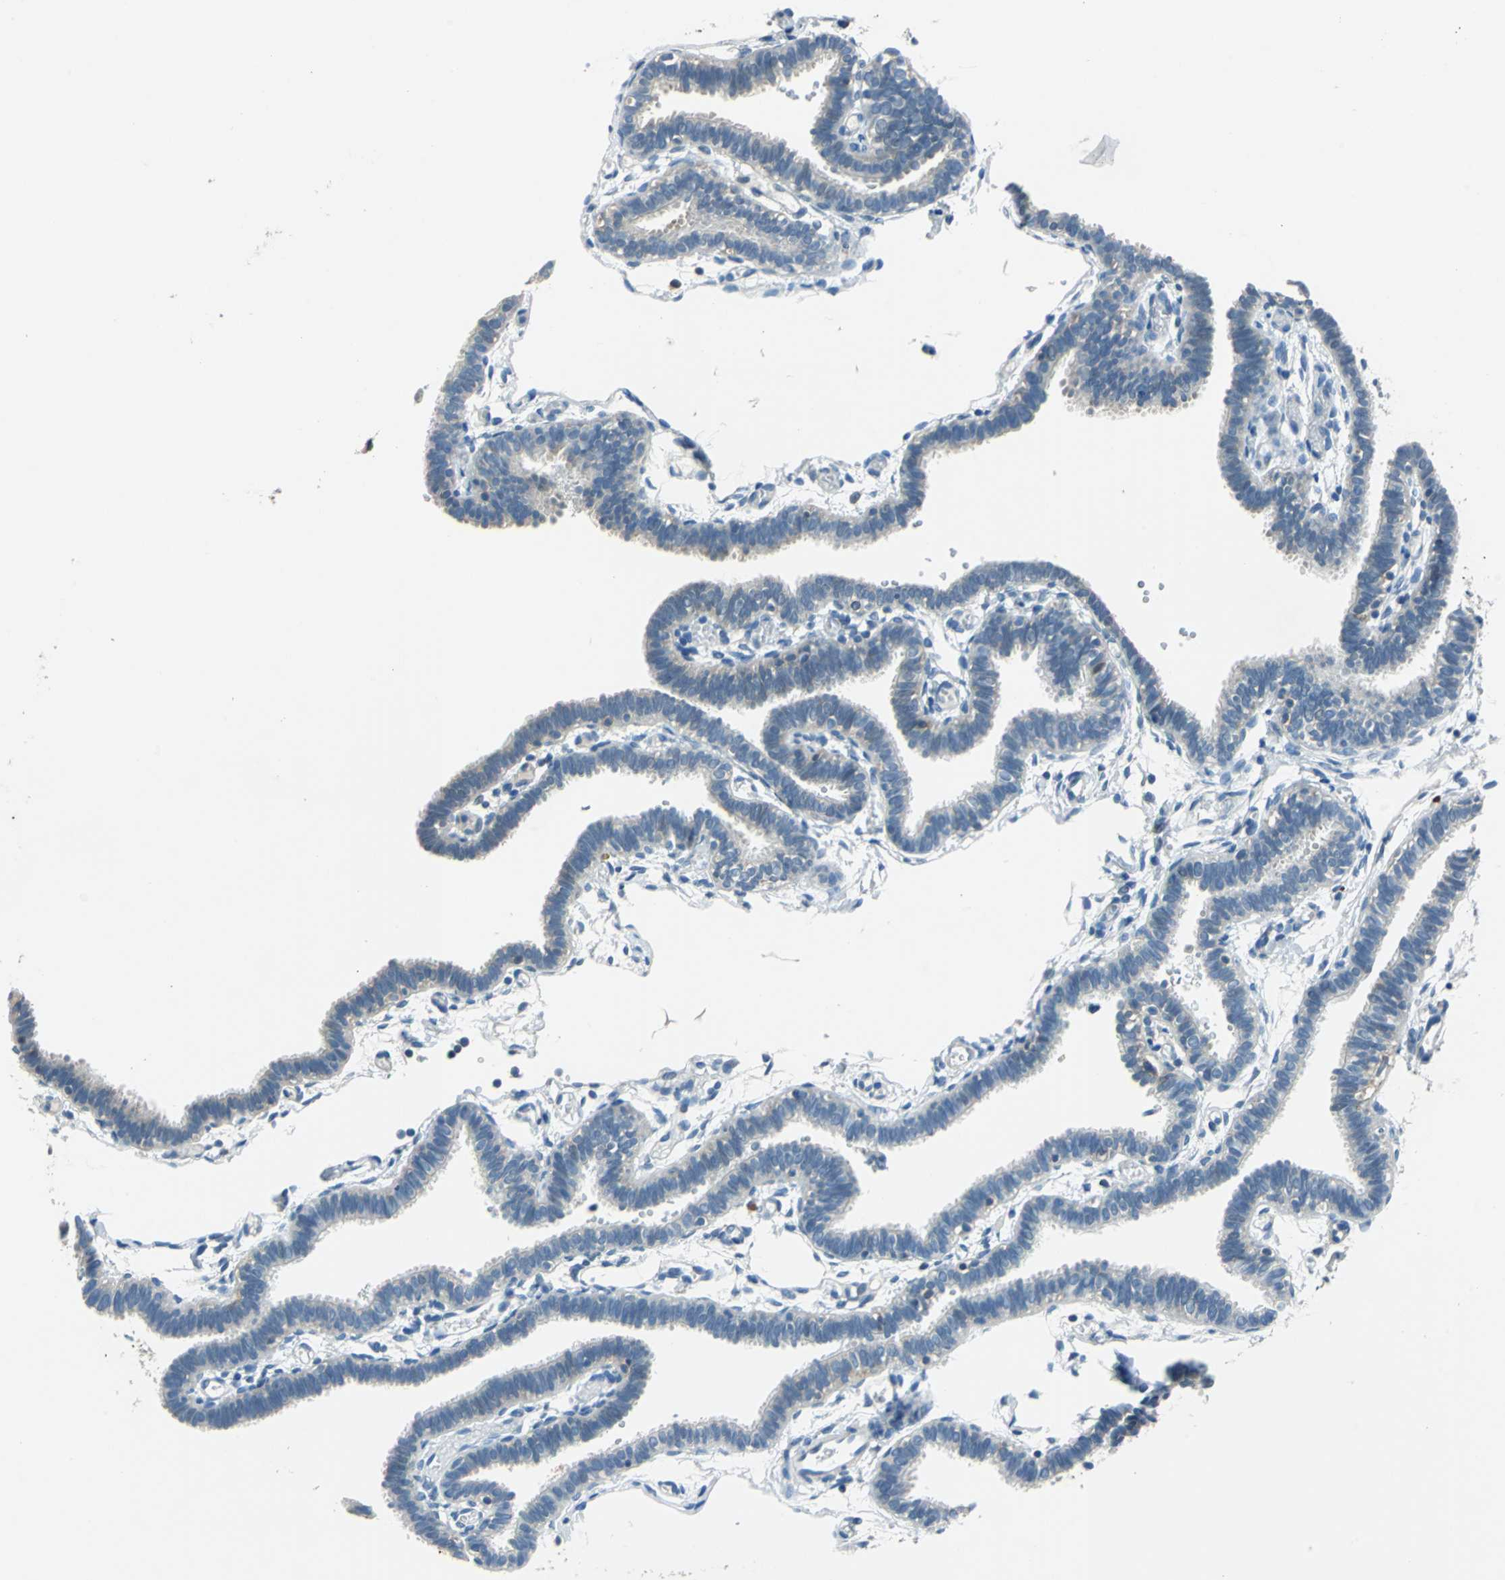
{"staining": {"intensity": "weak", "quantity": "<25%", "location": "cytoplasmic/membranous"}, "tissue": "fallopian tube", "cell_type": "Glandular cells", "image_type": "normal", "snomed": [{"axis": "morphology", "description": "Normal tissue, NOS"}, {"axis": "topography", "description": "Fallopian tube"}], "caption": "Immunohistochemical staining of normal fallopian tube exhibits no significant positivity in glandular cells.", "gene": "CPA3", "patient": {"sex": "female", "age": 29}}